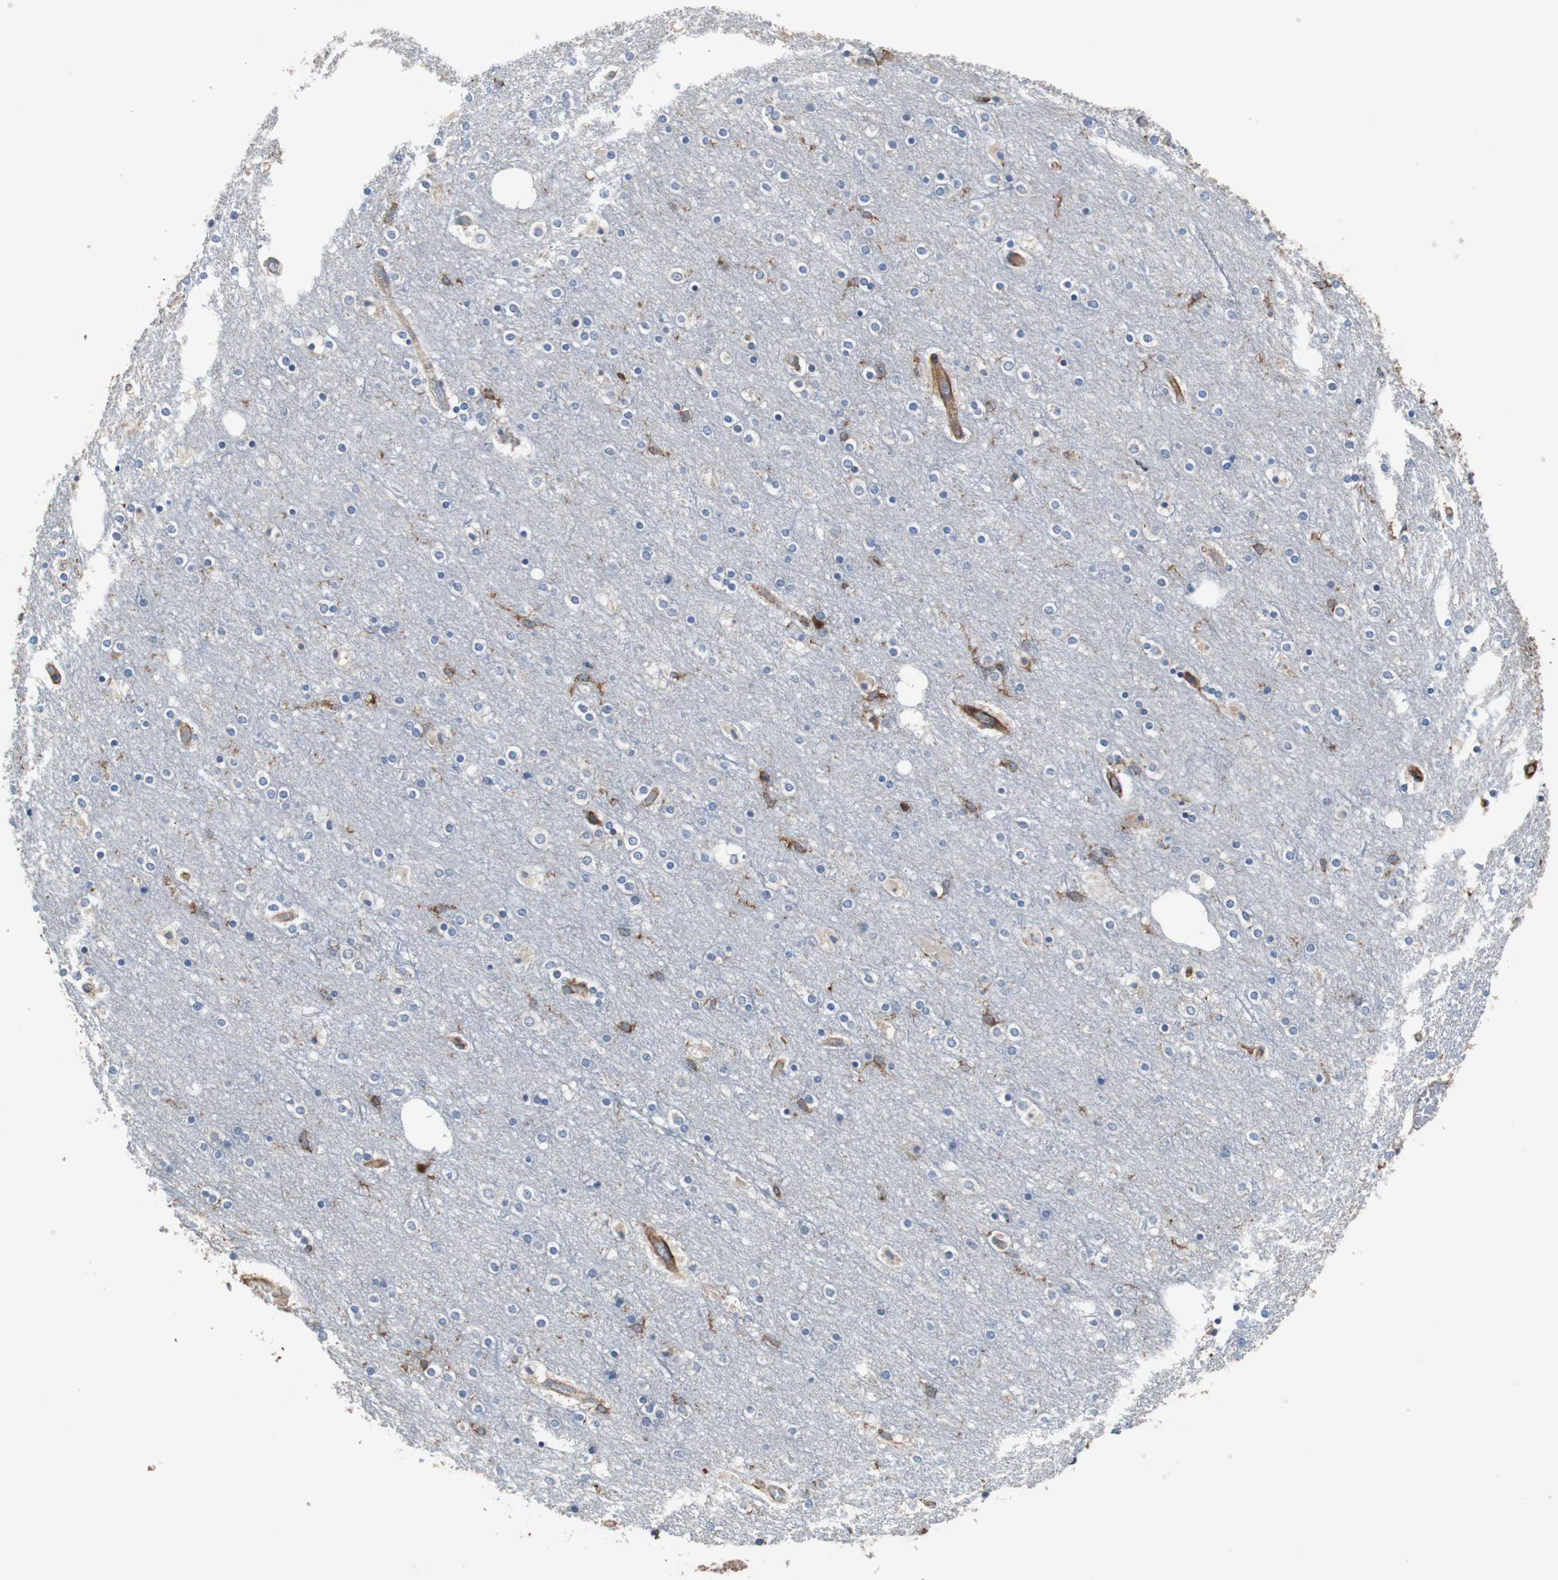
{"staining": {"intensity": "moderate", "quantity": "25%-75%", "location": "cytoplasmic/membranous"}, "tissue": "cerebral cortex", "cell_type": "Endothelial cells", "image_type": "normal", "snomed": [{"axis": "morphology", "description": "Normal tissue, NOS"}, {"axis": "topography", "description": "Cerebral cortex"}], "caption": "Immunohistochemistry (IHC) image of unremarkable cerebral cortex: human cerebral cortex stained using immunohistochemistry demonstrates medium levels of moderate protein expression localized specifically in the cytoplasmic/membranous of endothelial cells, appearing as a cytoplasmic/membranous brown color.", "gene": "PLCG2", "patient": {"sex": "female", "age": 54}}